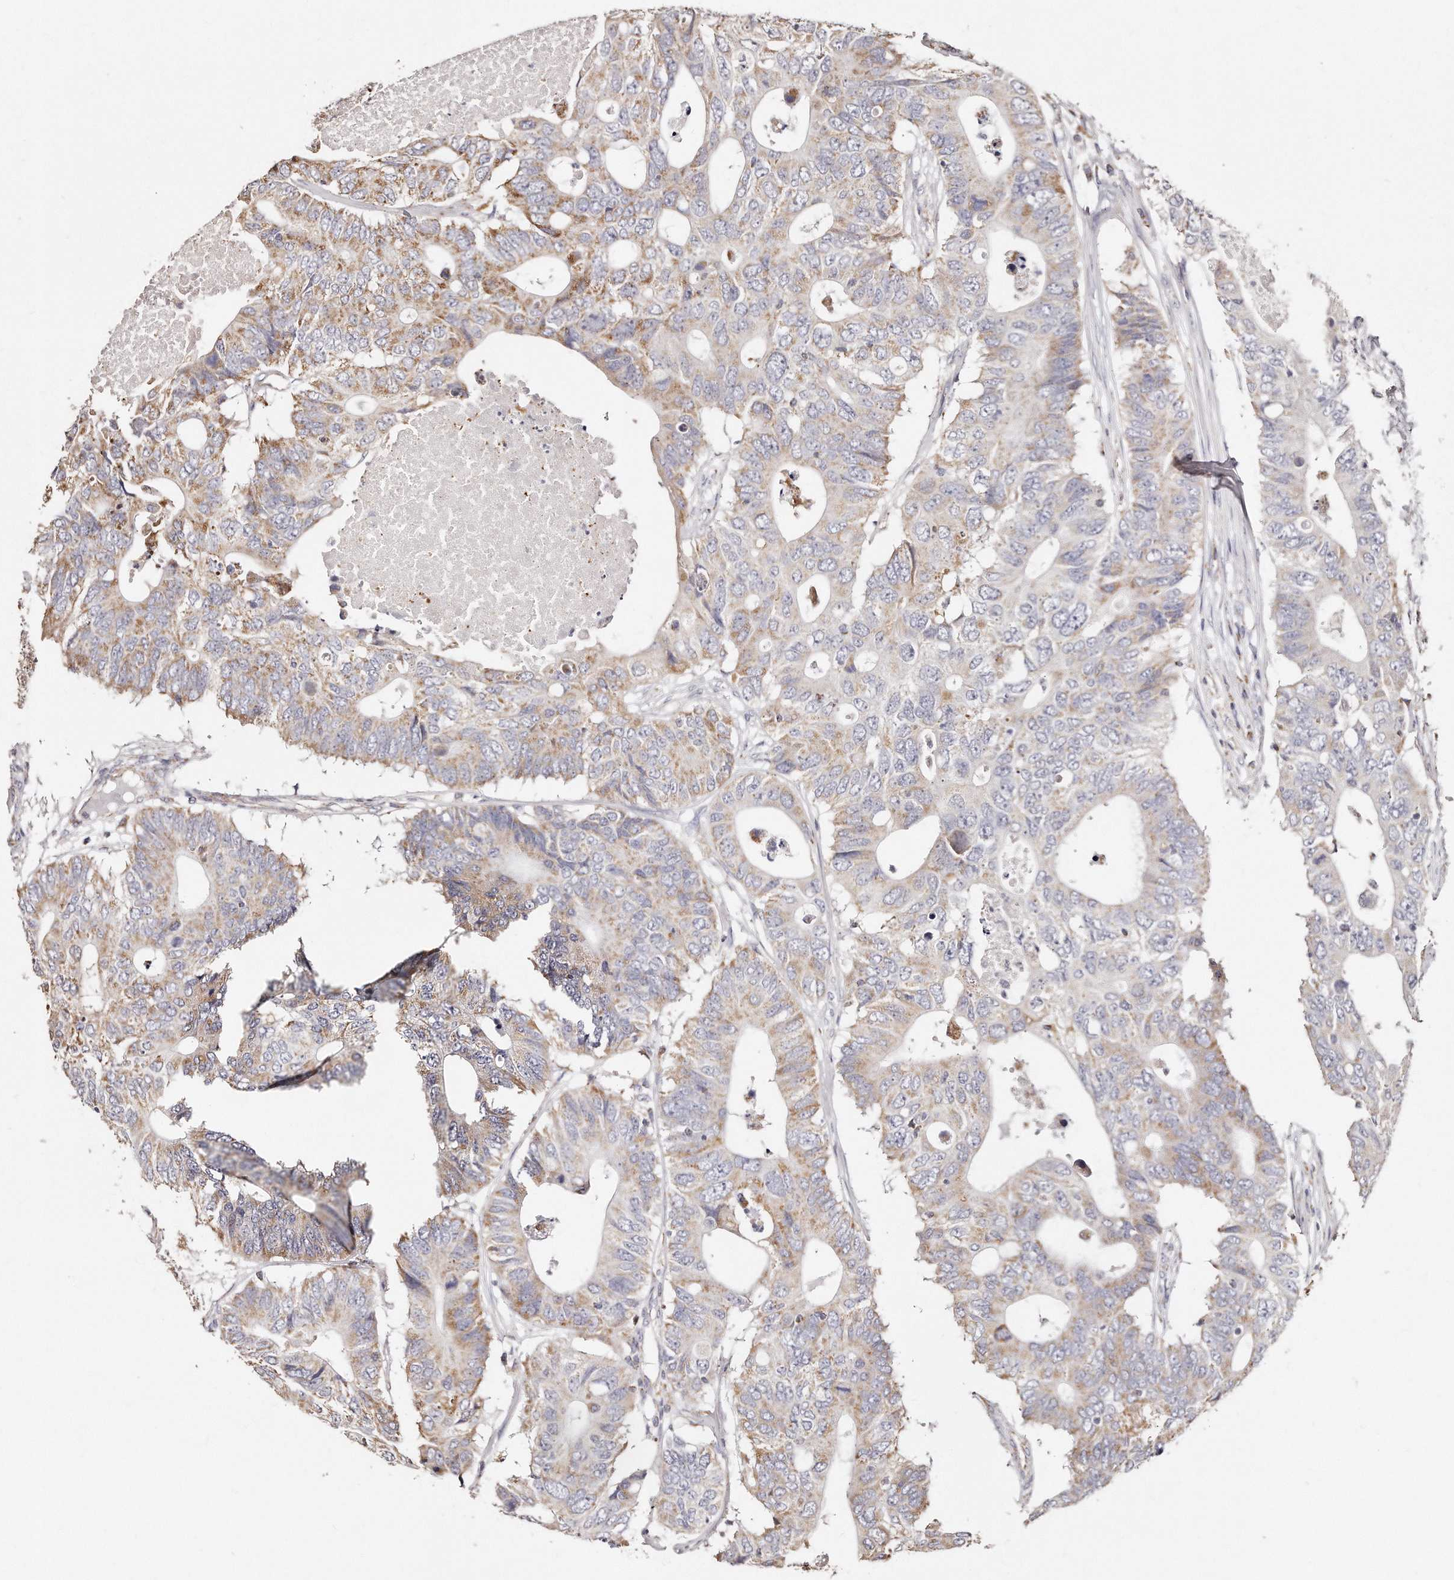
{"staining": {"intensity": "moderate", "quantity": "25%-75%", "location": "cytoplasmic/membranous"}, "tissue": "colorectal cancer", "cell_type": "Tumor cells", "image_type": "cancer", "snomed": [{"axis": "morphology", "description": "Adenocarcinoma, NOS"}, {"axis": "topography", "description": "Colon"}], "caption": "Immunohistochemical staining of colorectal cancer (adenocarcinoma) shows medium levels of moderate cytoplasmic/membranous protein staining in approximately 25%-75% of tumor cells. (IHC, brightfield microscopy, high magnification).", "gene": "RTKN", "patient": {"sex": "male", "age": 71}}